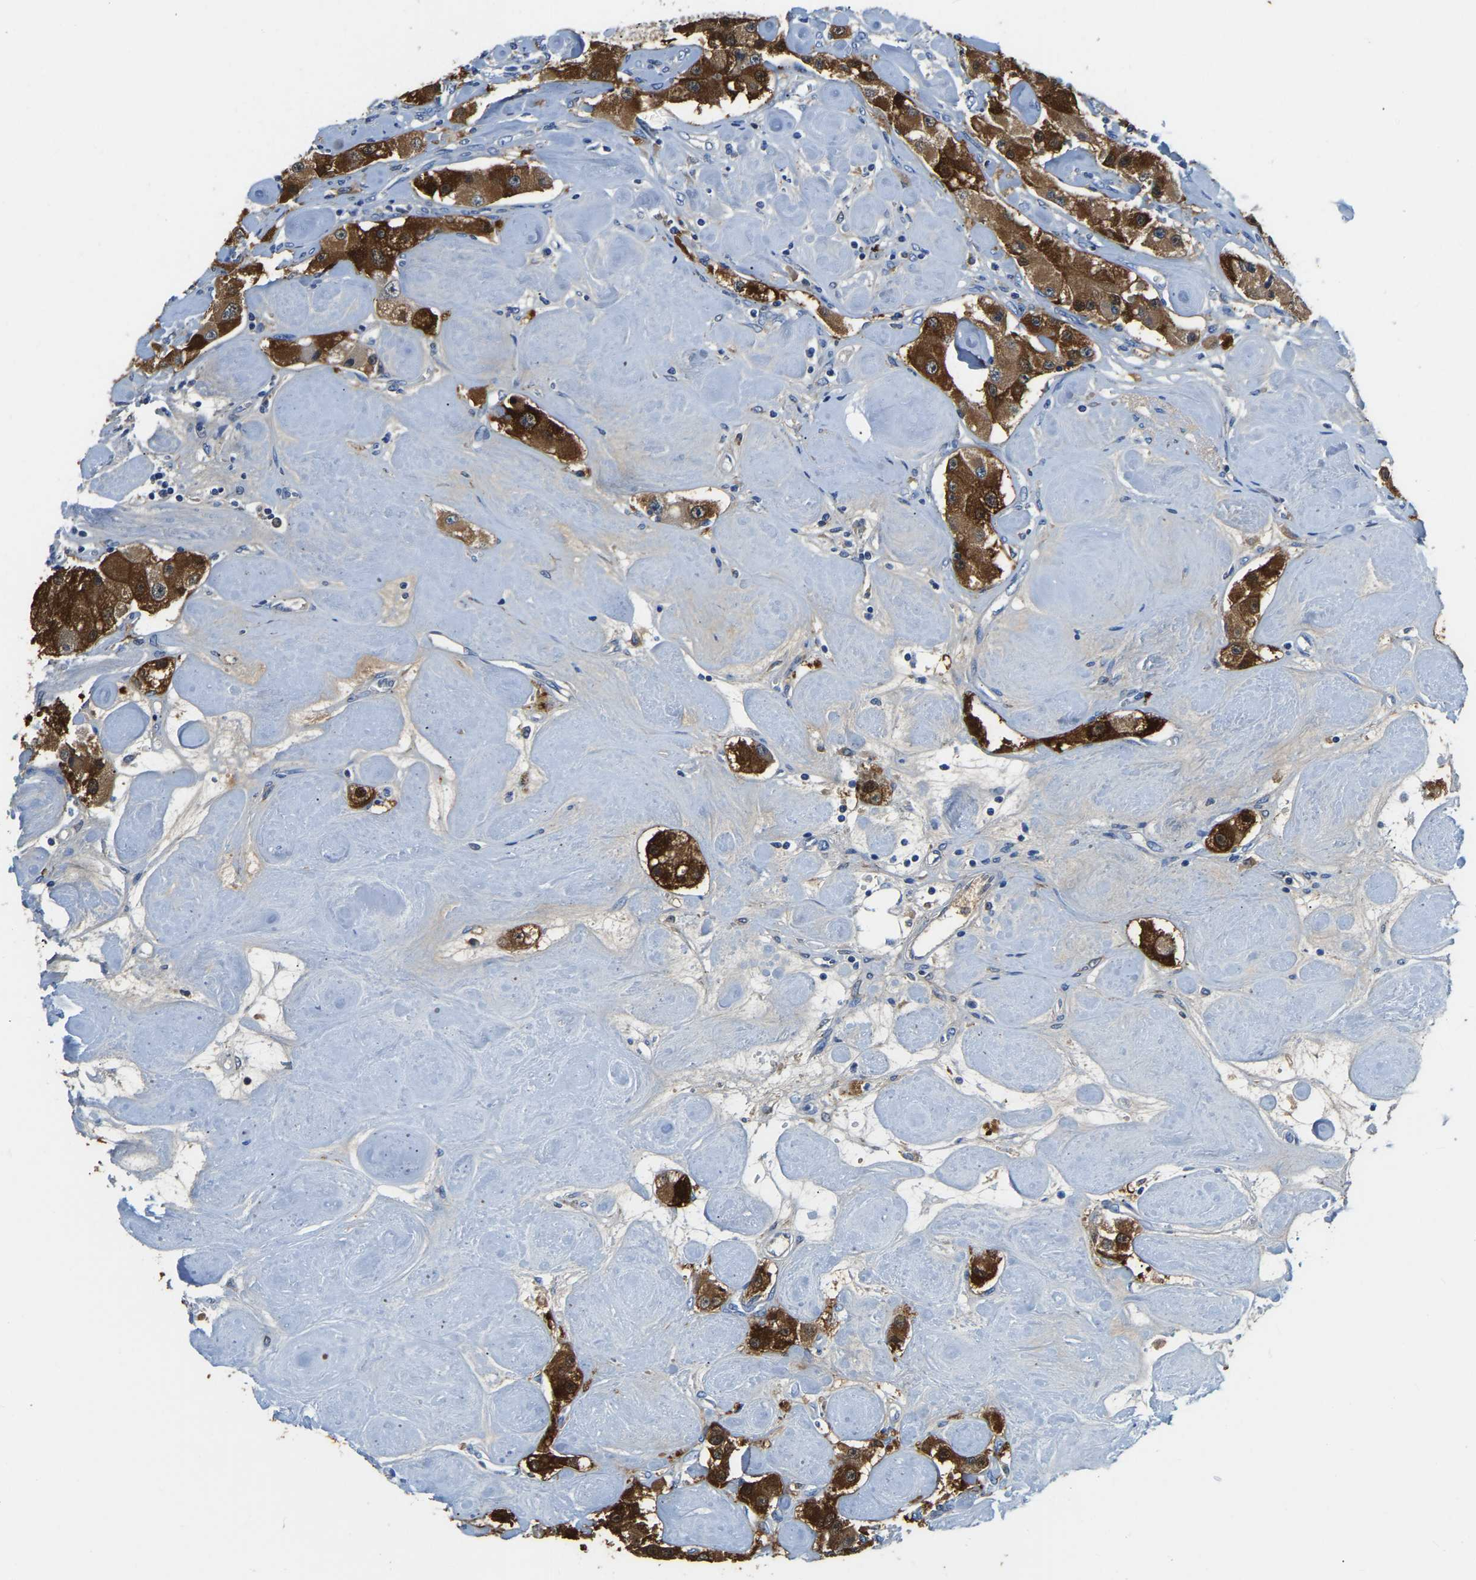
{"staining": {"intensity": "strong", "quantity": ">75%", "location": "cytoplasmic/membranous"}, "tissue": "carcinoid", "cell_type": "Tumor cells", "image_type": "cancer", "snomed": [{"axis": "morphology", "description": "Carcinoid, malignant, NOS"}, {"axis": "topography", "description": "Pancreas"}], "caption": "Tumor cells reveal high levels of strong cytoplasmic/membranous expression in approximately >75% of cells in human carcinoid.", "gene": "ZDHHC13", "patient": {"sex": "male", "age": 41}}